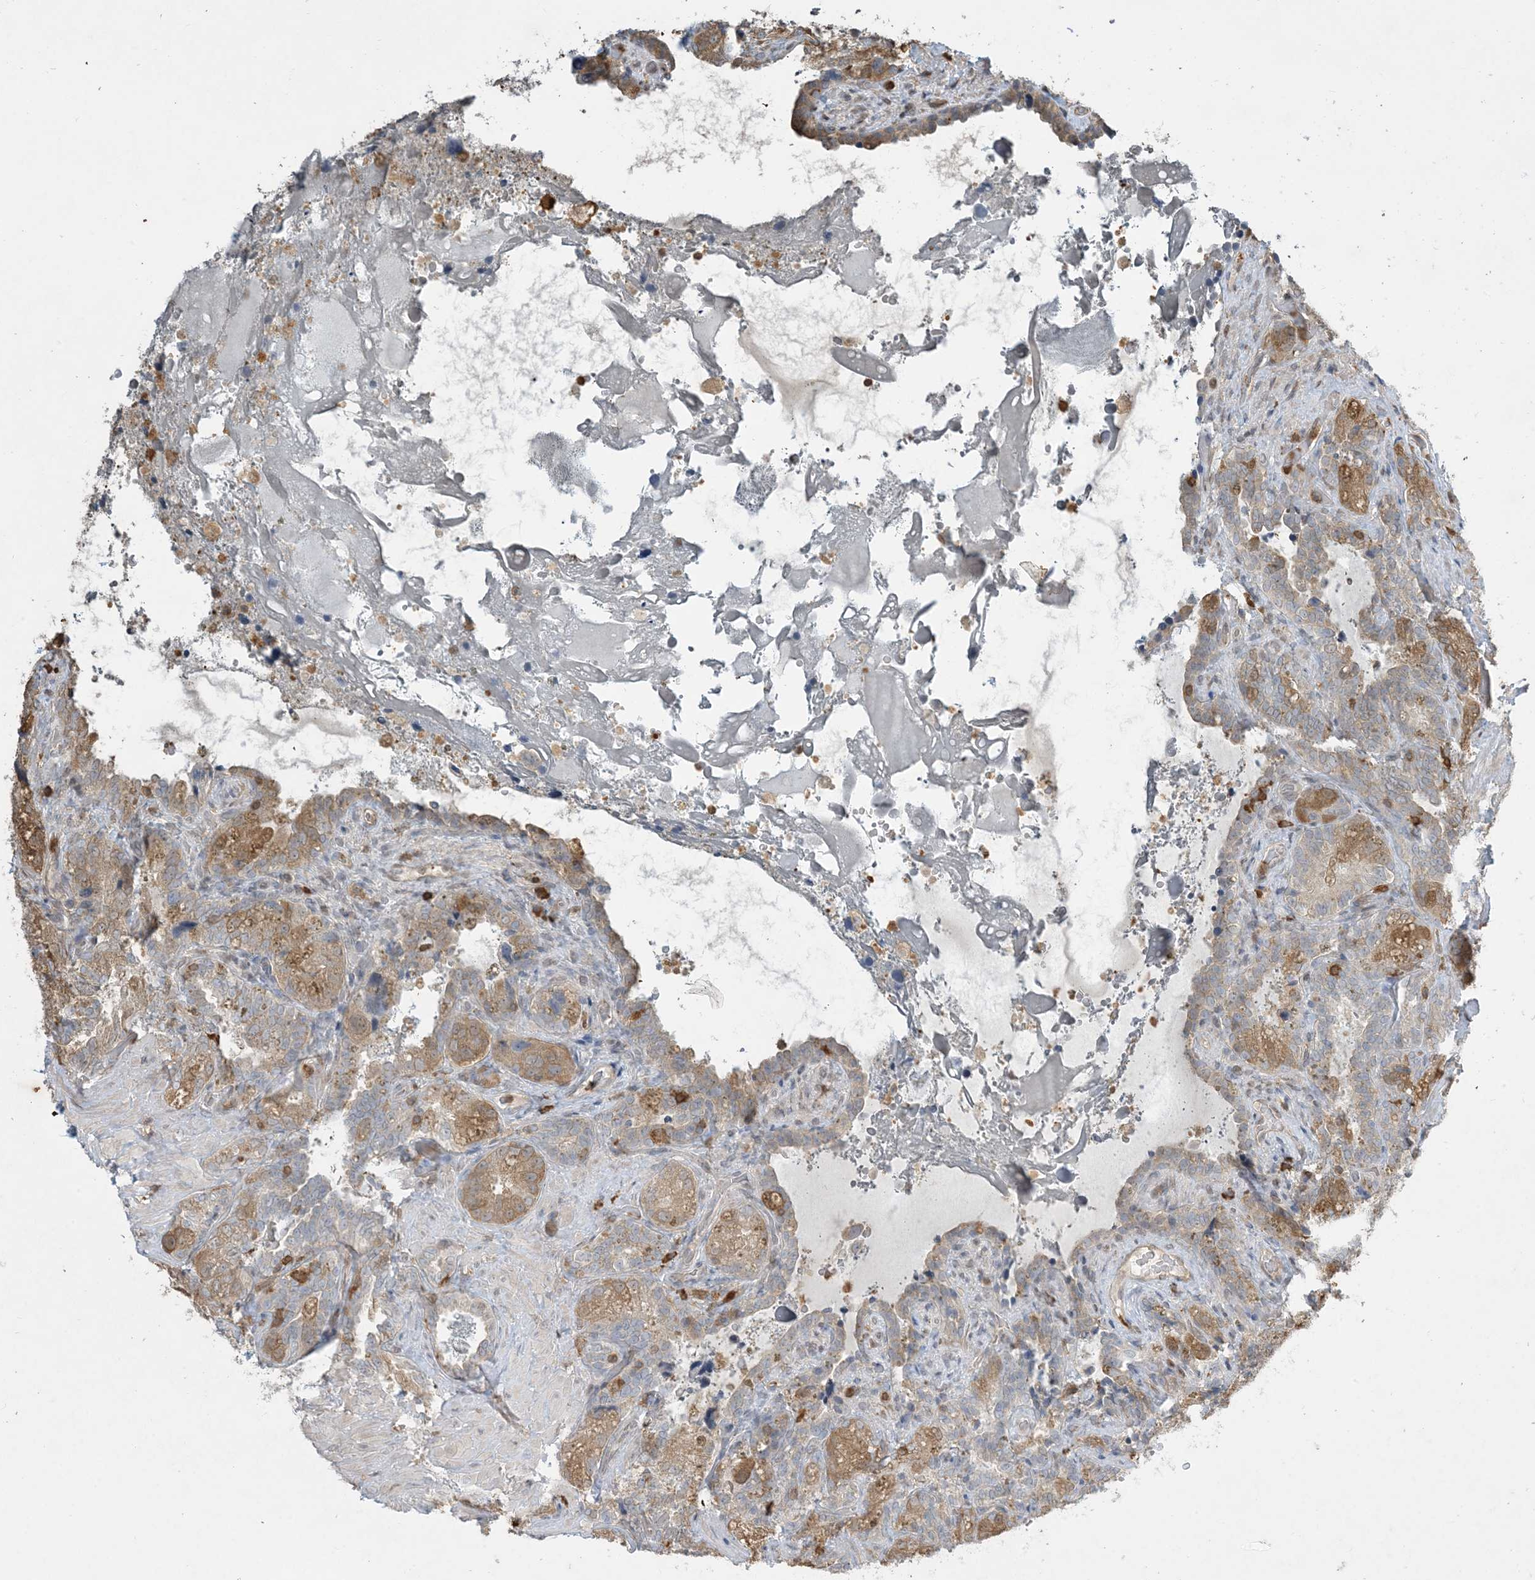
{"staining": {"intensity": "moderate", "quantity": ">75%", "location": "cytoplasmic/membranous"}, "tissue": "seminal vesicle", "cell_type": "Glandular cells", "image_type": "normal", "snomed": [{"axis": "morphology", "description": "Normal tissue, NOS"}, {"axis": "topography", "description": "Seminal veicle"}, {"axis": "topography", "description": "Peripheral nerve tissue"}], "caption": "A medium amount of moderate cytoplasmic/membranous positivity is identified in about >75% of glandular cells in normal seminal vesicle. (IHC, brightfield microscopy, high magnification).", "gene": "TMSB4X", "patient": {"sex": "male", "age": 67}}